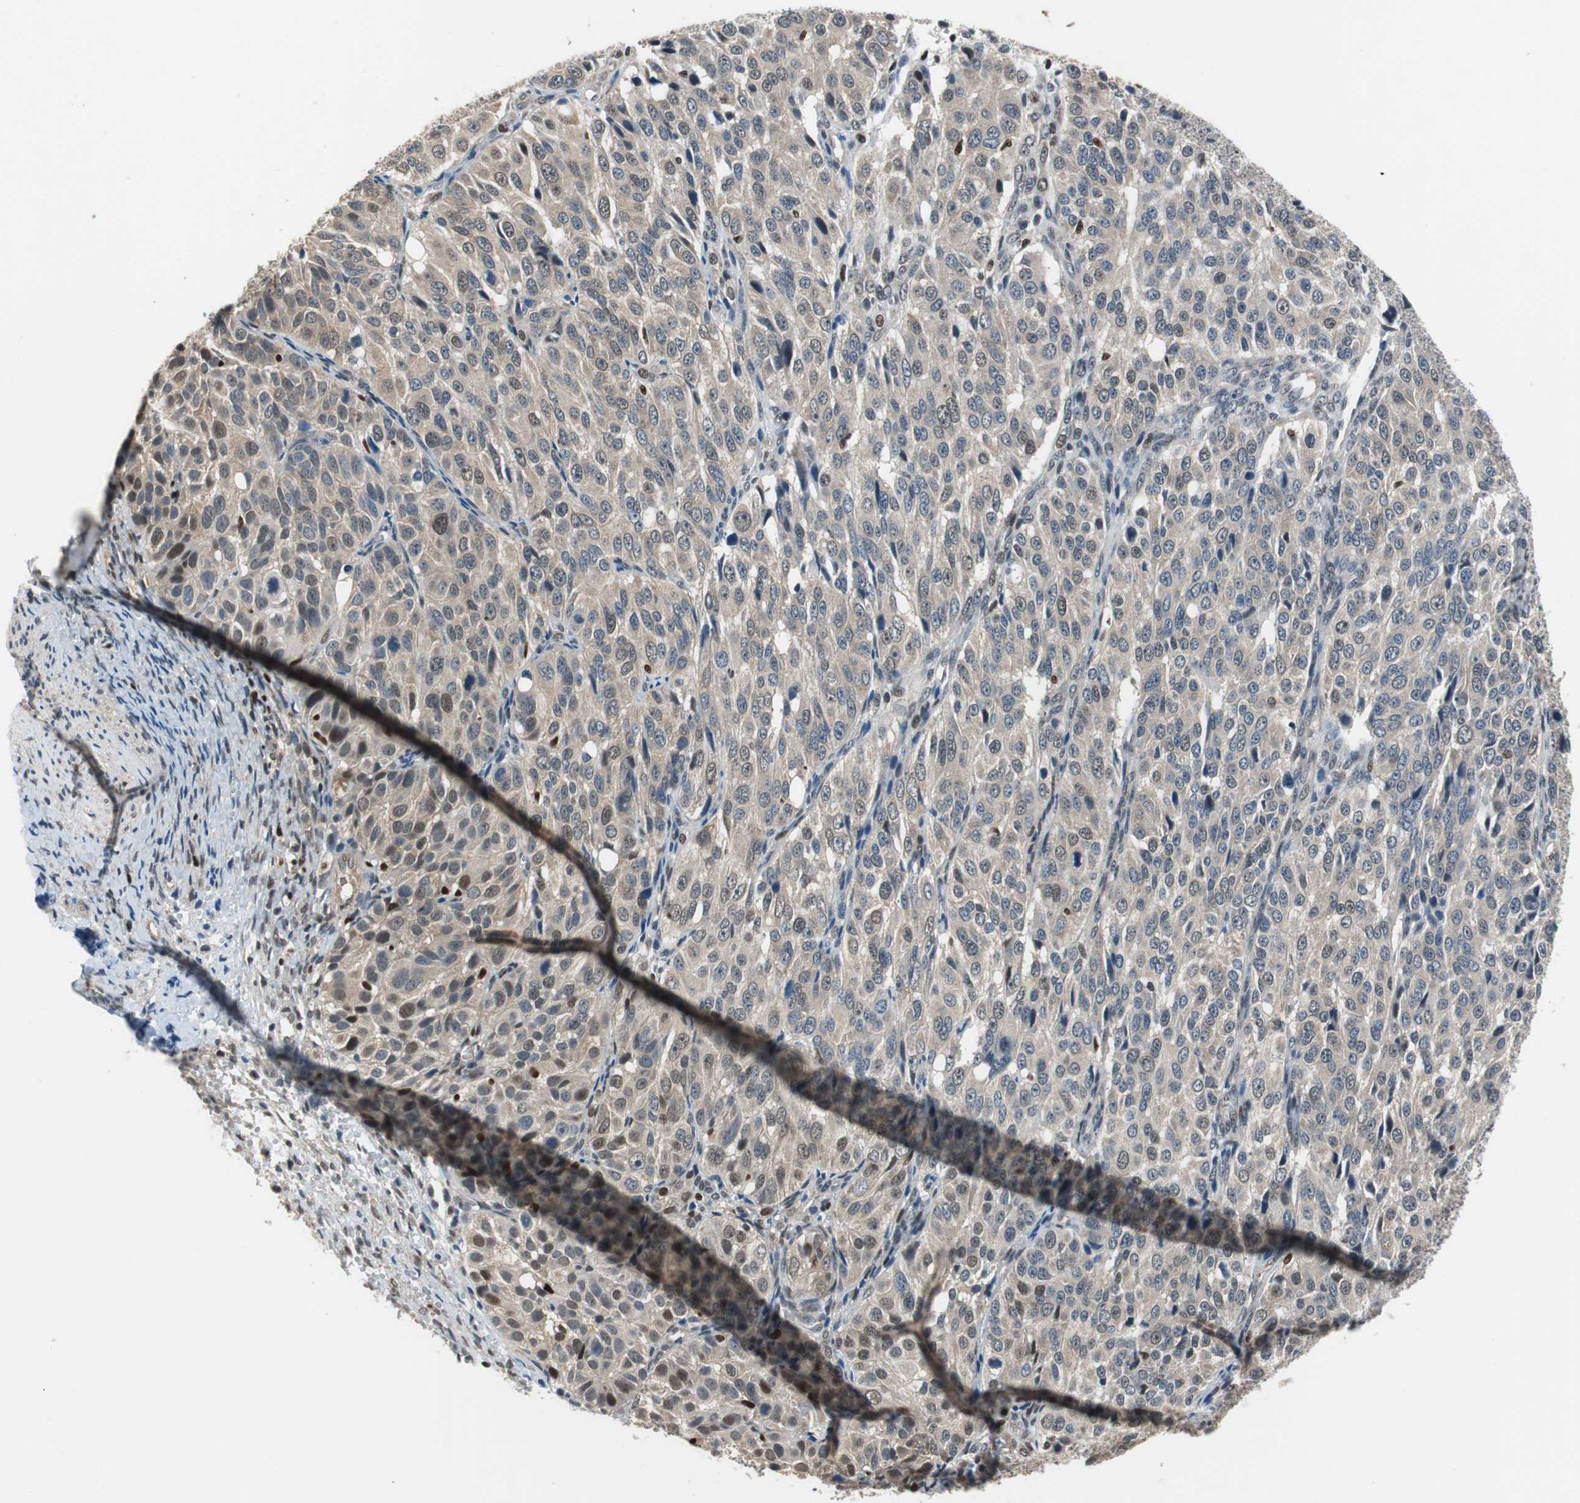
{"staining": {"intensity": "weak", "quantity": ">75%", "location": "cytoplasmic/membranous"}, "tissue": "ovarian cancer", "cell_type": "Tumor cells", "image_type": "cancer", "snomed": [{"axis": "morphology", "description": "Carcinoma, endometroid"}, {"axis": "topography", "description": "Ovary"}], "caption": "A brown stain labels weak cytoplasmic/membranous expression of a protein in endometroid carcinoma (ovarian) tumor cells. The protein is shown in brown color, while the nuclei are stained blue.", "gene": "MAFB", "patient": {"sex": "female", "age": 51}}